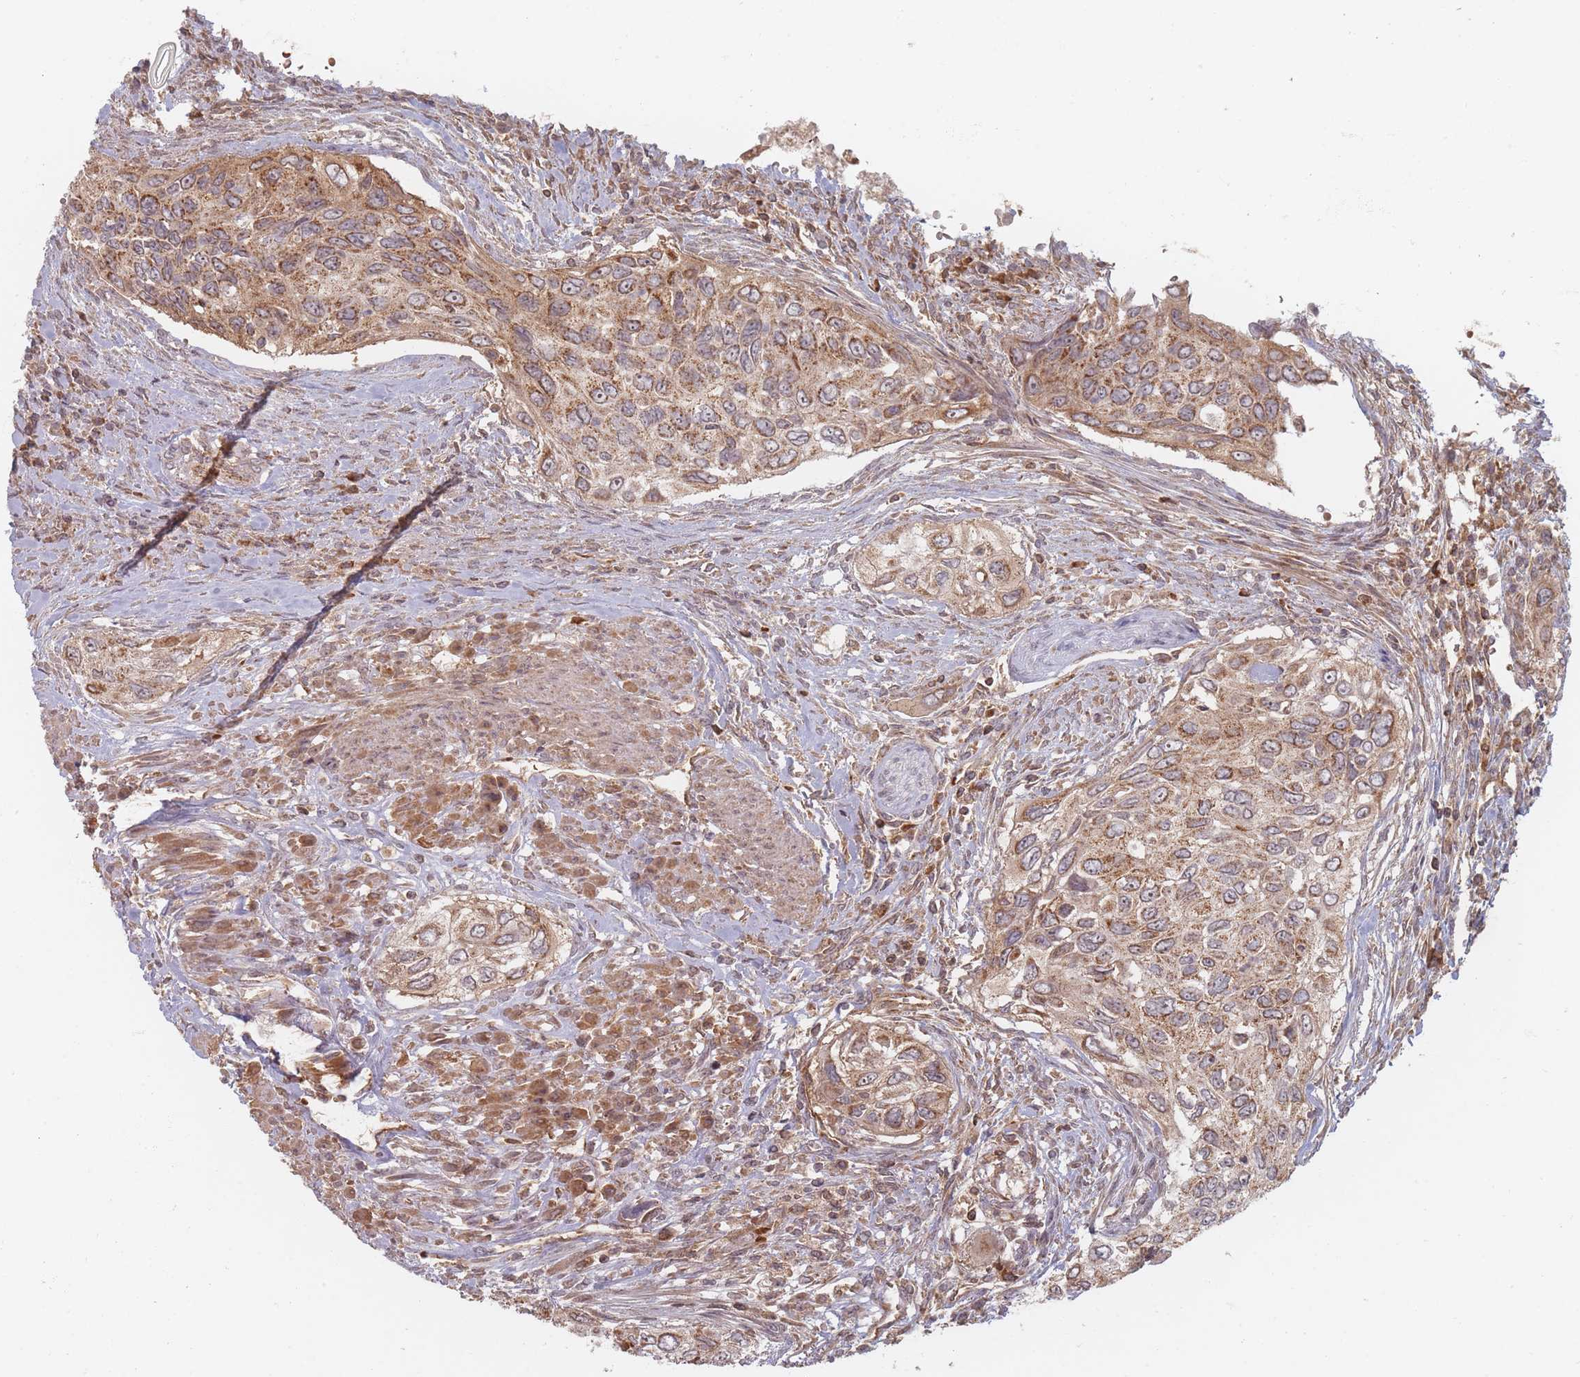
{"staining": {"intensity": "moderate", "quantity": ">75%", "location": "cytoplasmic/membranous"}, "tissue": "urothelial cancer", "cell_type": "Tumor cells", "image_type": "cancer", "snomed": [{"axis": "morphology", "description": "Urothelial carcinoma, High grade"}, {"axis": "topography", "description": "Urinary bladder"}], "caption": "High-power microscopy captured an immunohistochemistry (IHC) histopathology image of high-grade urothelial carcinoma, revealing moderate cytoplasmic/membranous expression in about >75% of tumor cells. The protein is stained brown, and the nuclei are stained in blue (DAB (3,3'-diaminobenzidine) IHC with brightfield microscopy, high magnification).", "gene": "OR2M4", "patient": {"sex": "female", "age": 60}}